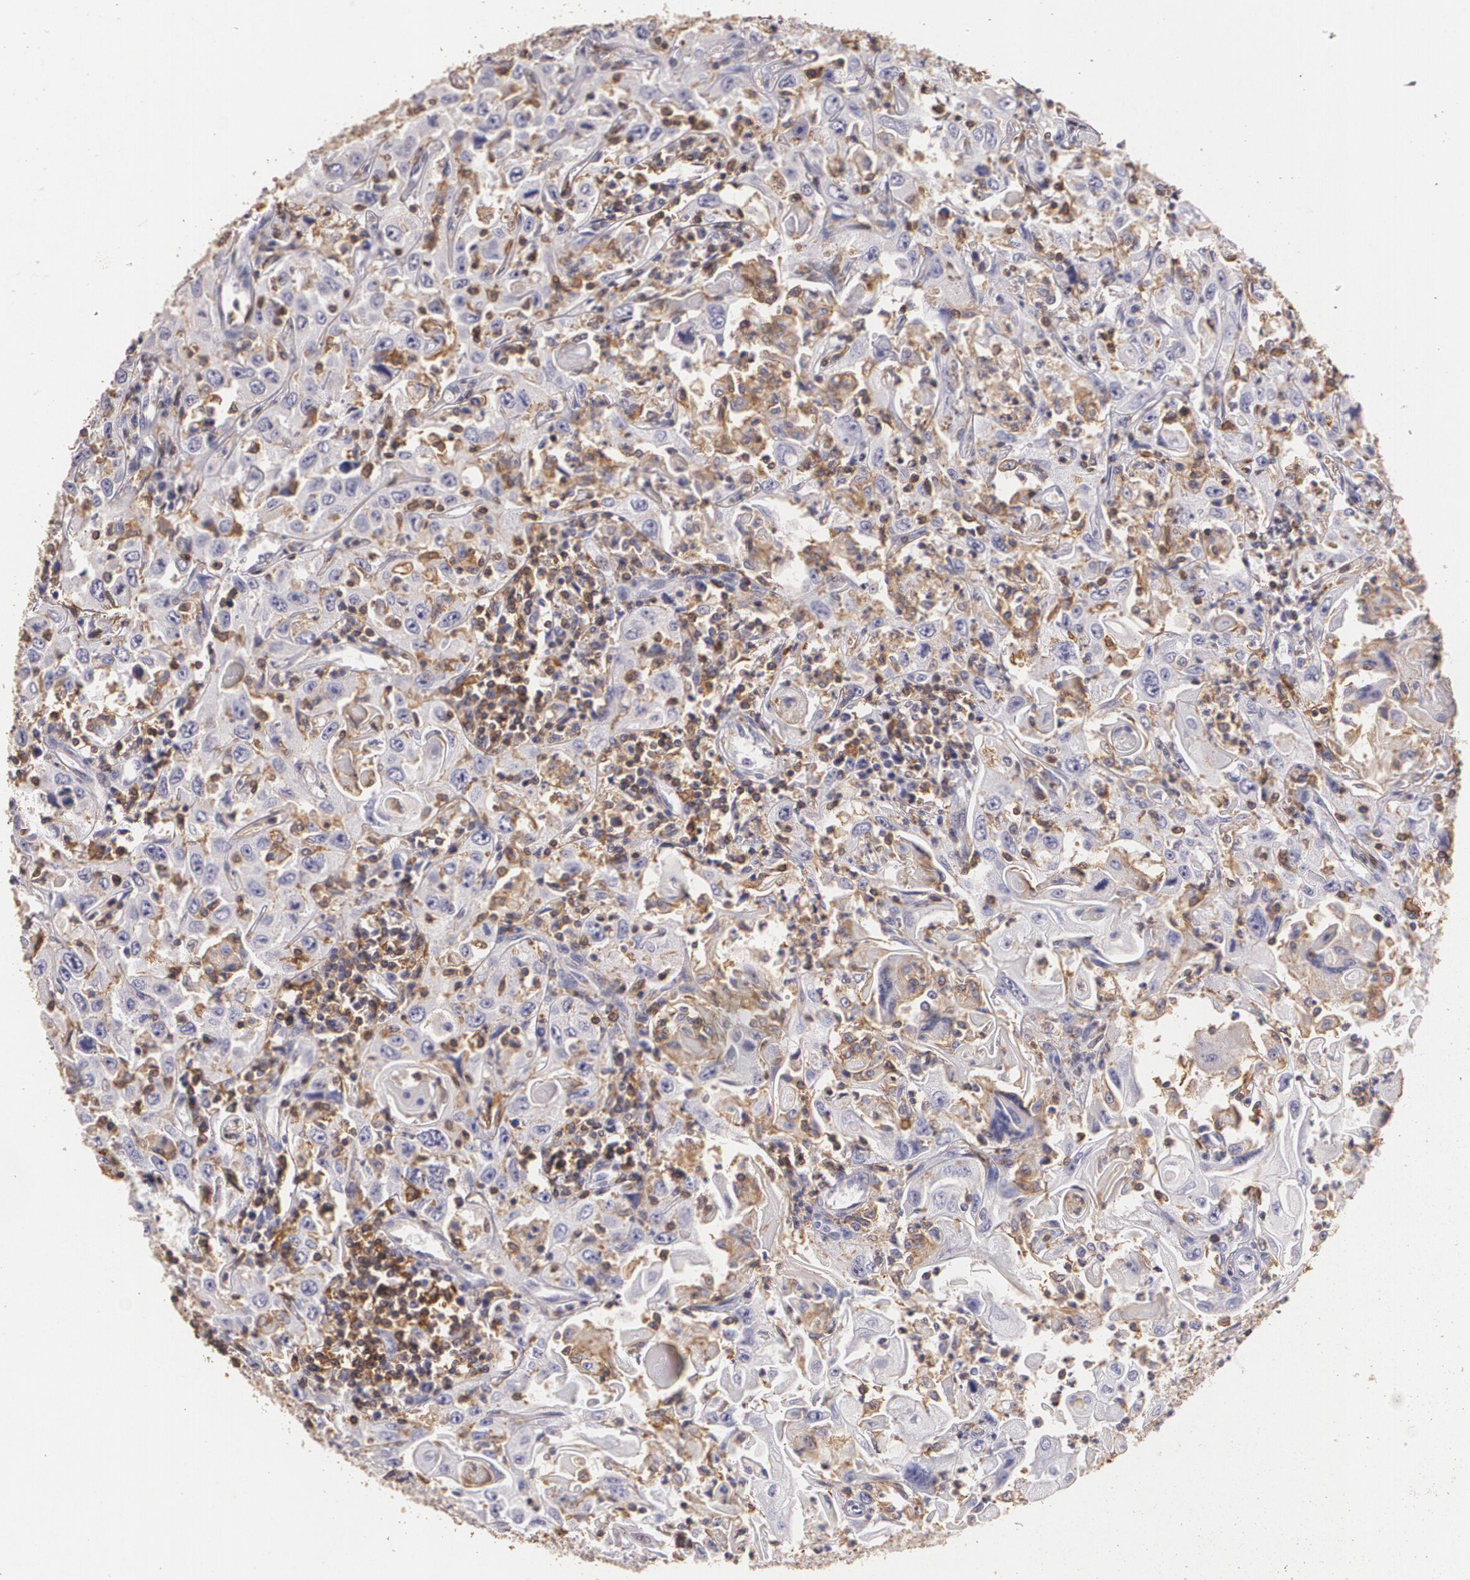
{"staining": {"intensity": "weak", "quantity": "<25%", "location": "cytoplasmic/membranous"}, "tissue": "head and neck cancer", "cell_type": "Tumor cells", "image_type": "cancer", "snomed": [{"axis": "morphology", "description": "Squamous cell carcinoma, NOS"}, {"axis": "topography", "description": "Oral tissue"}, {"axis": "topography", "description": "Head-Neck"}], "caption": "Immunohistochemistry photomicrograph of neoplastic tissue: human squamous cell carcinoma (head and neck) stained with DAB (3,3'-diaminobenzidine) demonstrates no significant protein staining in tumor cells. (Immunohistochemistry (ihc), brightfield microscopy, high magnification).", "gene": "TGFBR1", "patient": {"sex": "female", "age": 76}}